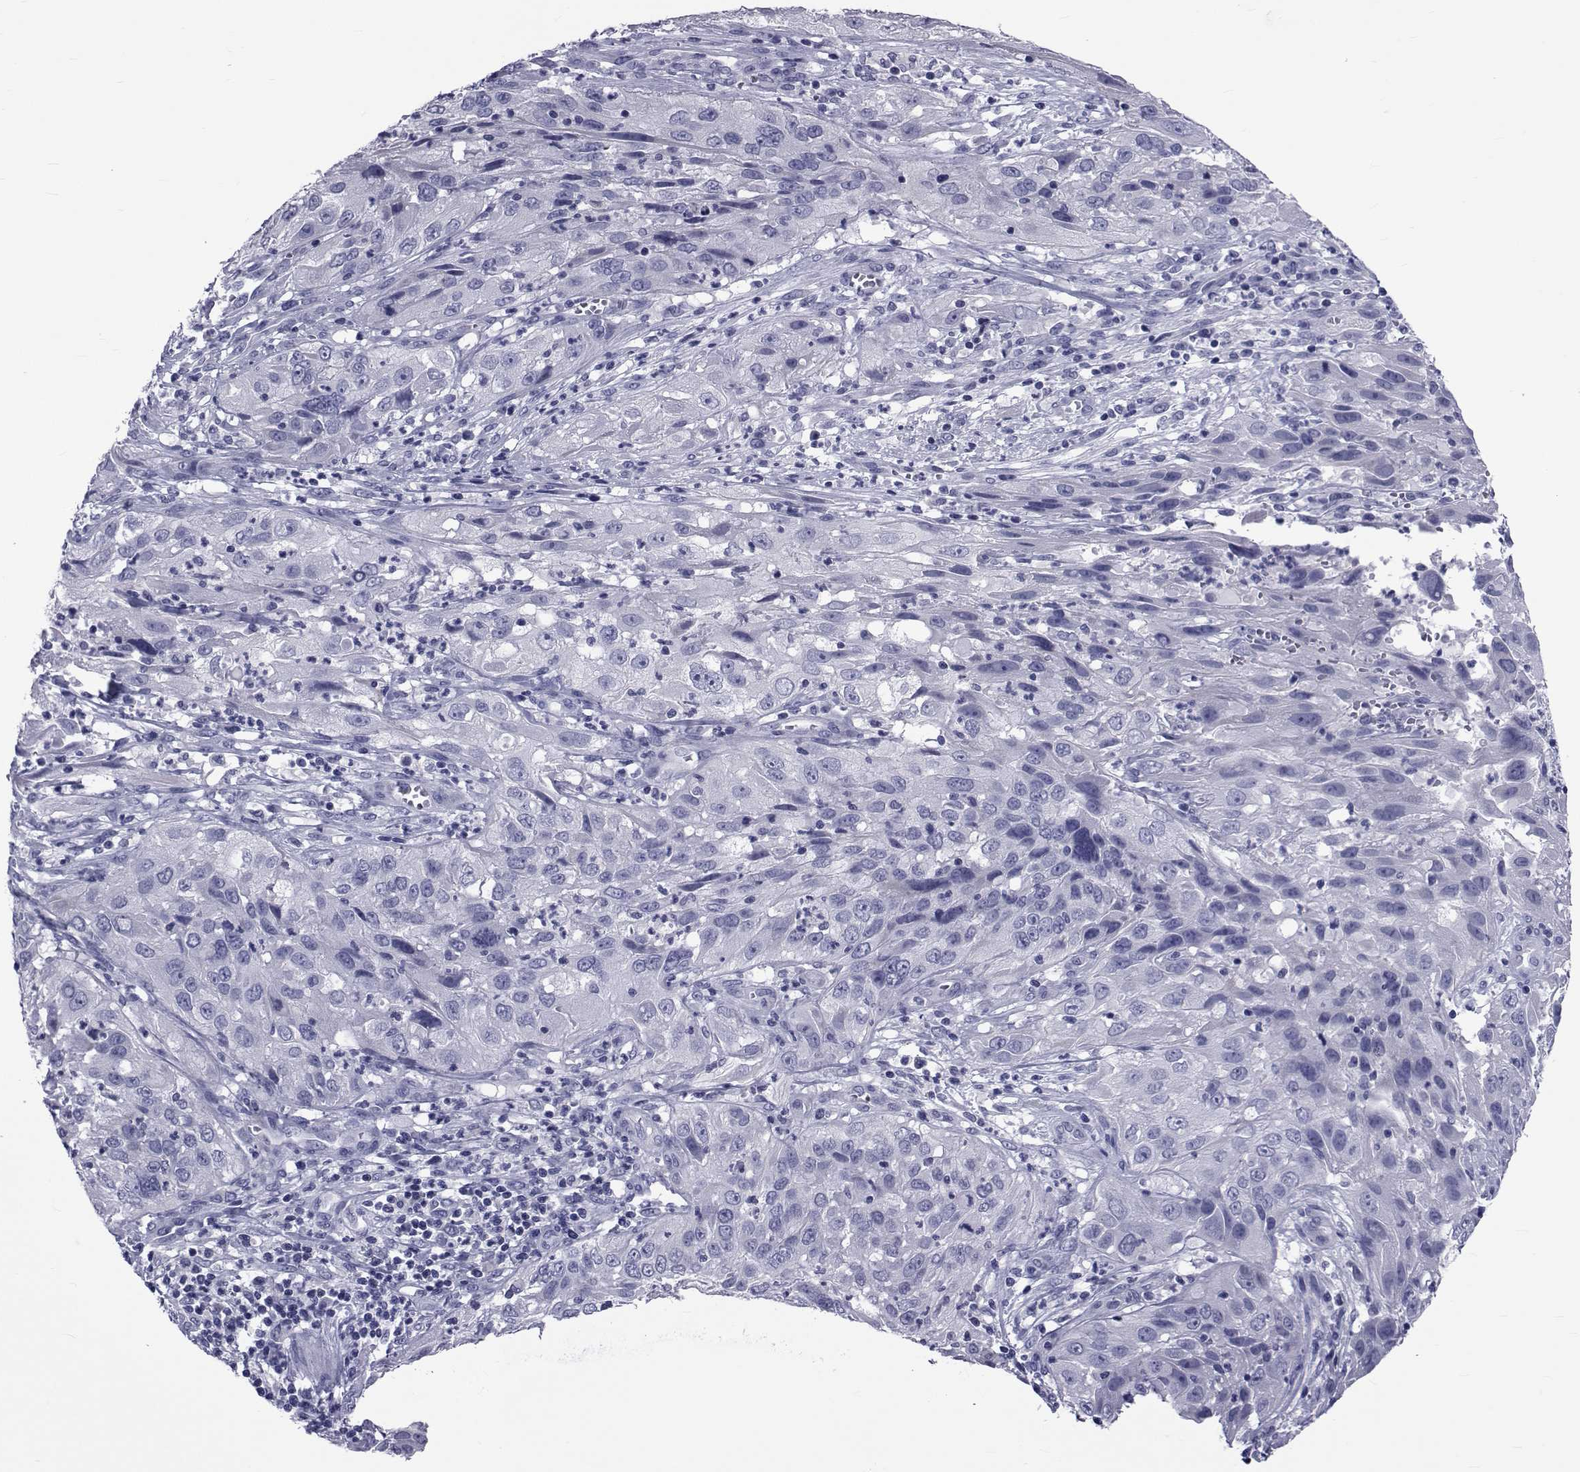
{"staining": {"intensity": "negative", "quantity": "none", "location": "none"}, "tissue": "cervical cancer", "cell_type": "Tumor cells", "image_type": "cancer", "snomed": [{"axis": "morphology", "description": "Squamous cell carcinoma, NOS"}, {"axis": "topography", "description": "Cervix"}], "caption": "This is a histopathology image of immunohistochemistry (IHC) staining of cervical cancer, which shows no positivity in tumor cells. (DAB (3,3'-diaminobenzidine) immunohistochemistry, high magnification).", "gene": "GKAP1", "patient": {"sex": "female", "age": 32}}